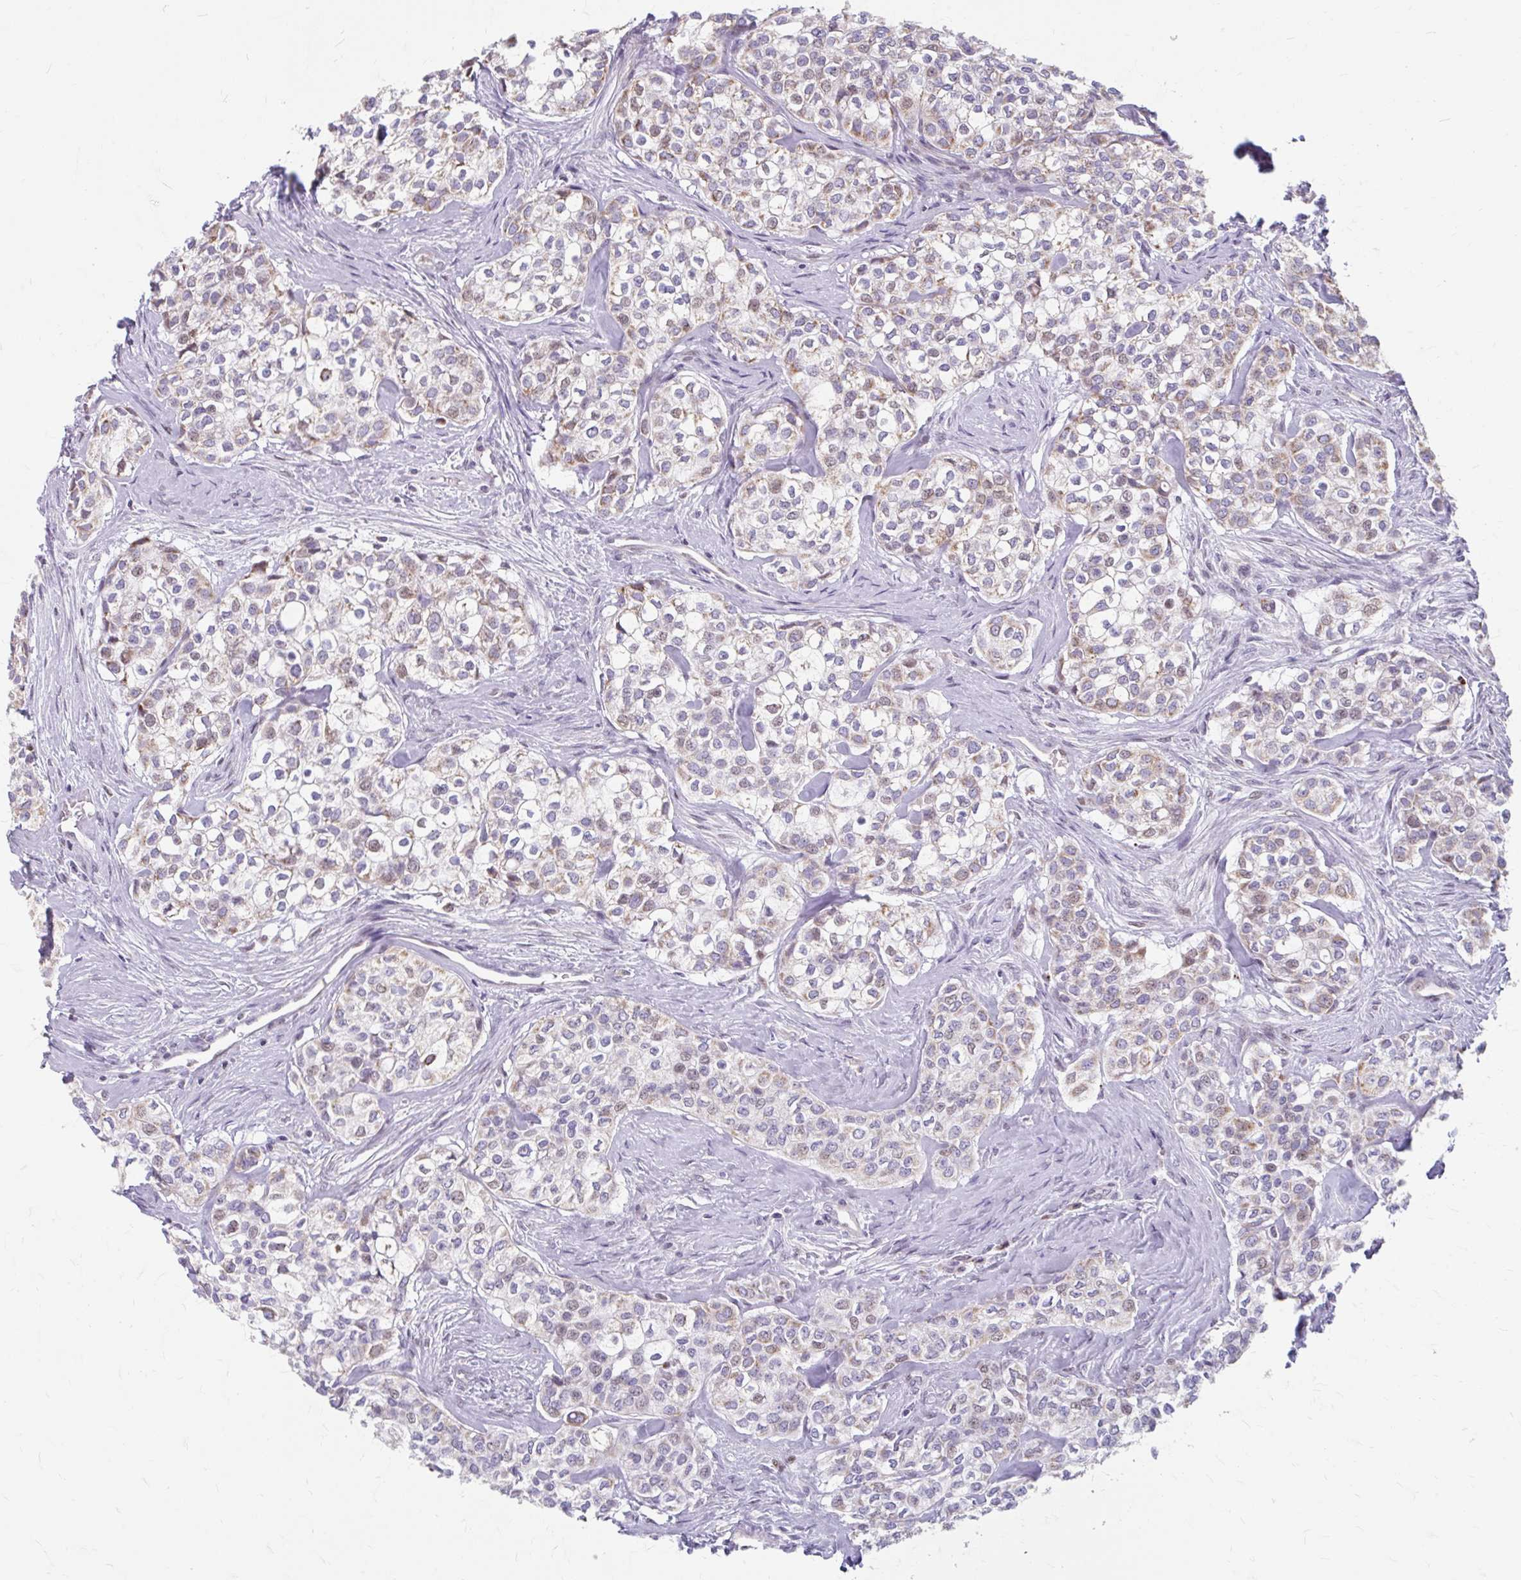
{"staining": {"intensity": "moderate", "quantity": "25%-75%", "location": "cytoplasmic/membranous"}, "tissue": "head and neck cancer", "cell_type": "Tumor cells", "image_type": "cancer", "snomed": [{"axis": "morphology", "description": "Adenocarcinoma, NOS"}, {"axis": "topography", "description": "Head-Neck"}], "caption": "Brown immunohistochemical staining in human head and neck adenocarcinoma exhibits moderate cytoplasmic/membranous staining in approximately 25%-75% of tumor cells.", "gene": "BEAN1", "patient": {"sex": "male", "age": 81}}